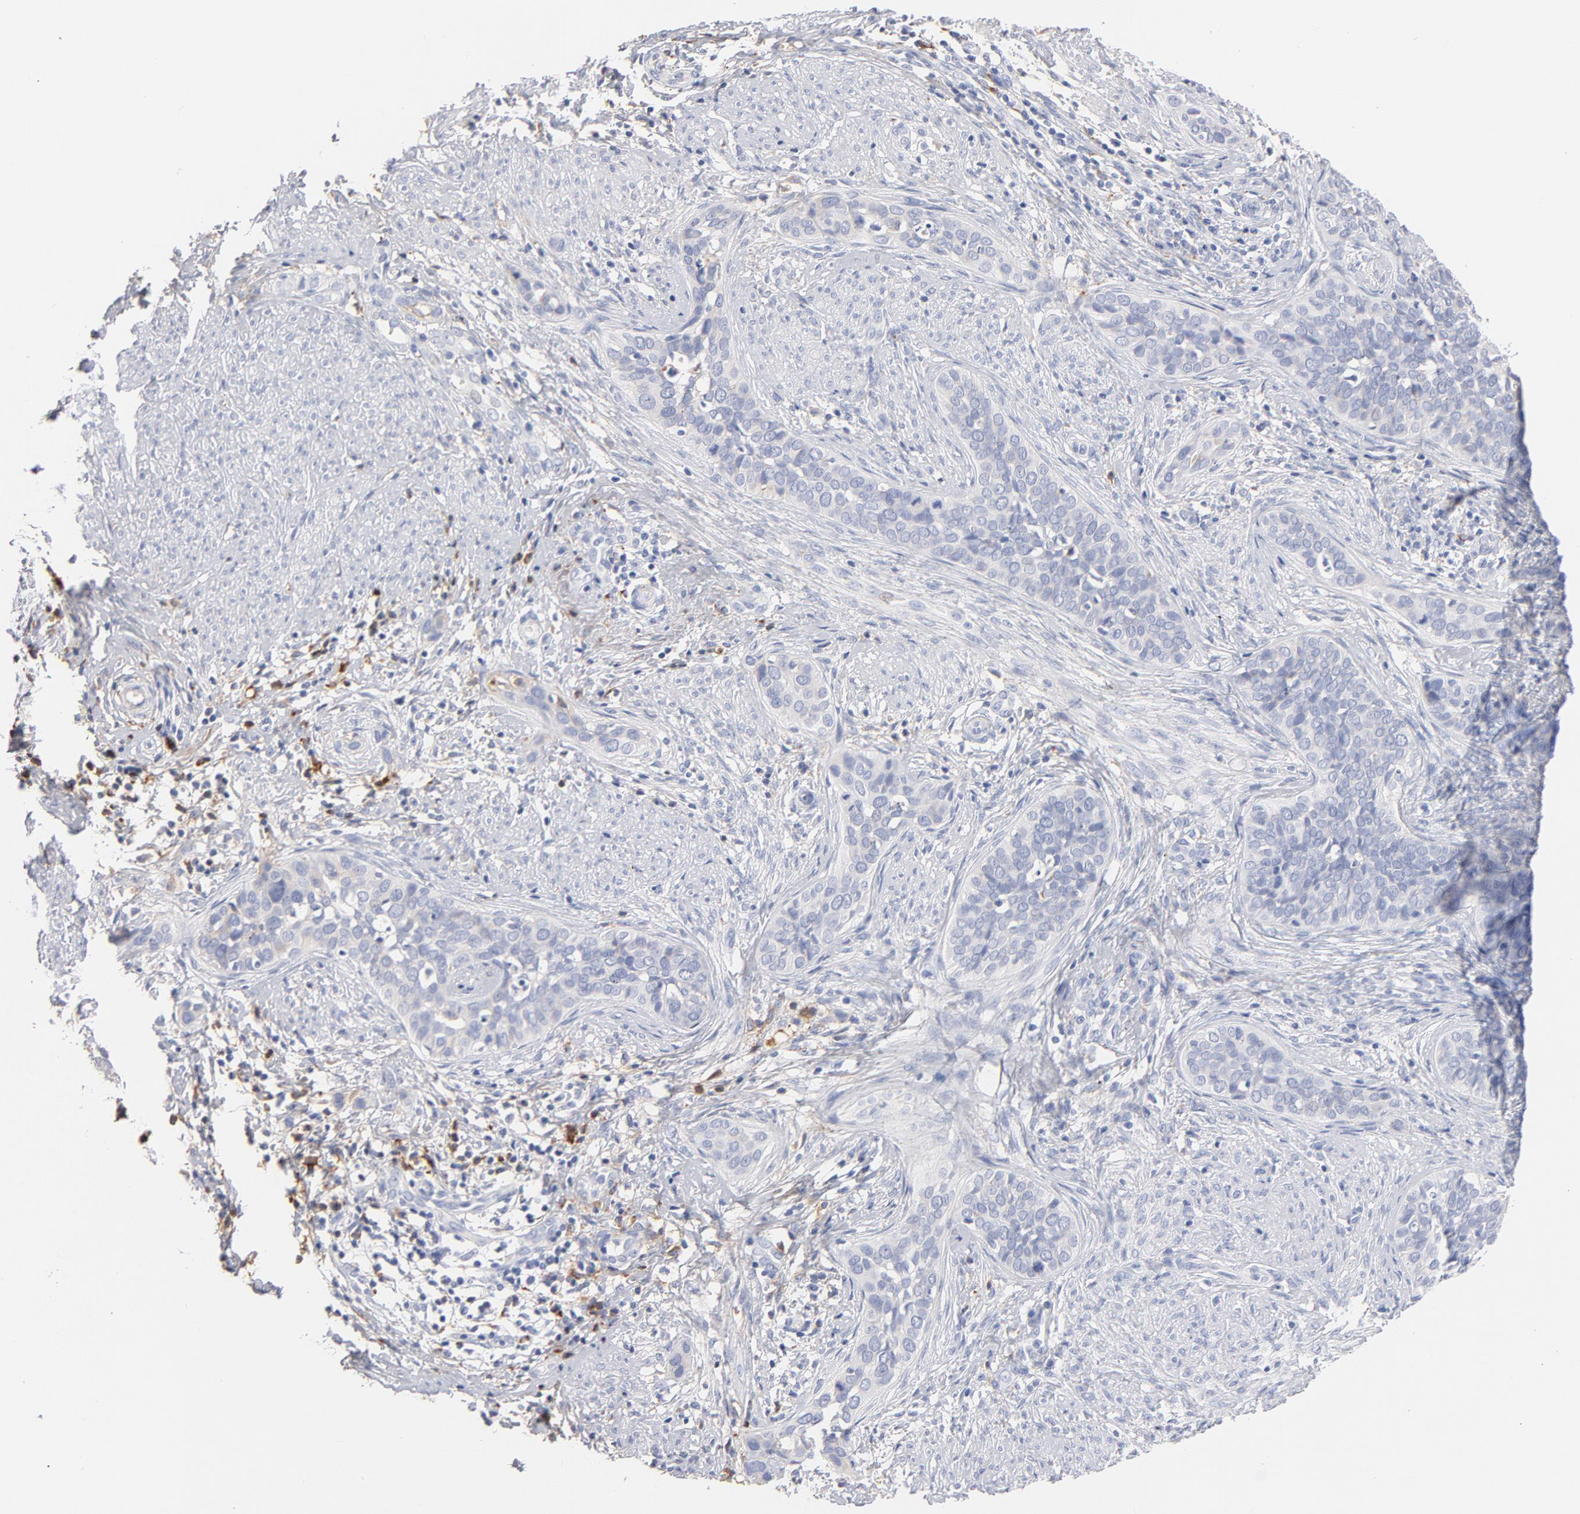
{"staining": {"intensity": "negative", "quantity": "none", "location": "none"}, "tissue": "cervical cancer", "cell_type": "Tumor cells", "image_type": "cancer", "snomed": [{"axis": "morphology", "description": "Squamous cell carcinoma, NOS"}, {"axis": "topography", "description": "Cervix"}], "caption": "Immunohistochemistry (IHC) image of cervical cancer stained for a protein (brown), which shows no expression in tumor cells.", "gene": "C3", "patient": {"sex": "female", "age": 31}}